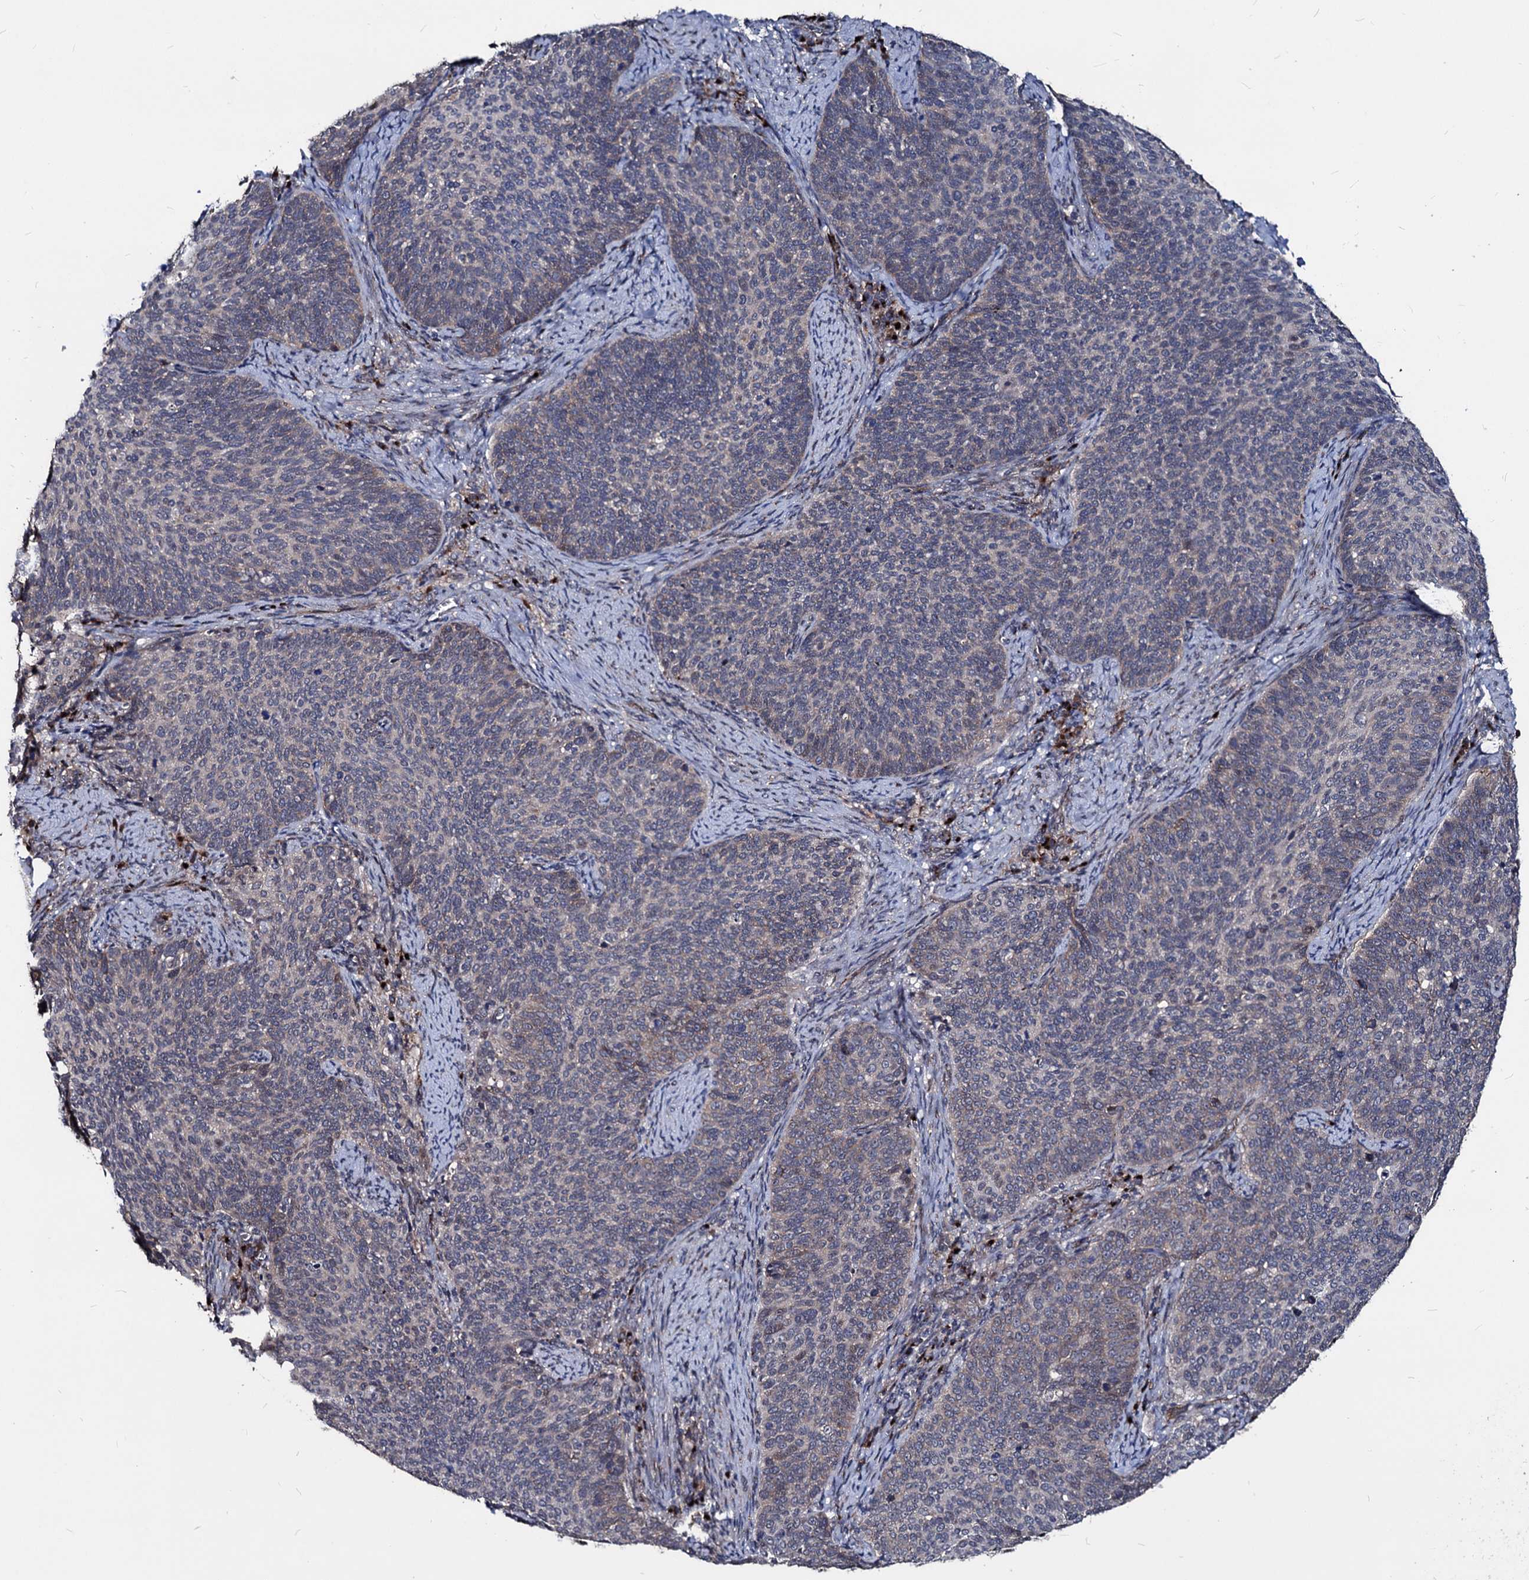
{"staining": {"intensity": "weak", "quantity": "25%-75%", "location": "cytoplasmic/membranous"}, "tissue": "cervical cancer", "cell_type": "Tumor cells", "image_type": "cancer", "snomed": [{"axis": "morphology", "description": "Normal tissue, NOS"}, {"axis": "morphology", "description": "Squamous cell carcinoma, NOS"}, {"axis": "topography", "description": "Cervix"}], "caption": "DAB immunohistochemical staining of cervical cancer demonstrates weak cytoplasmic/membranous protein expression in approximately 25%-75% of tumor cells. (Stains: DAB (3,3'-diaminobenzidine) in brown, nuclei in blue, Microscopy: brightfield microscopy at high magnification).", "gene": "SMAGP", "patient": {"sex": "female", "age": 39}}